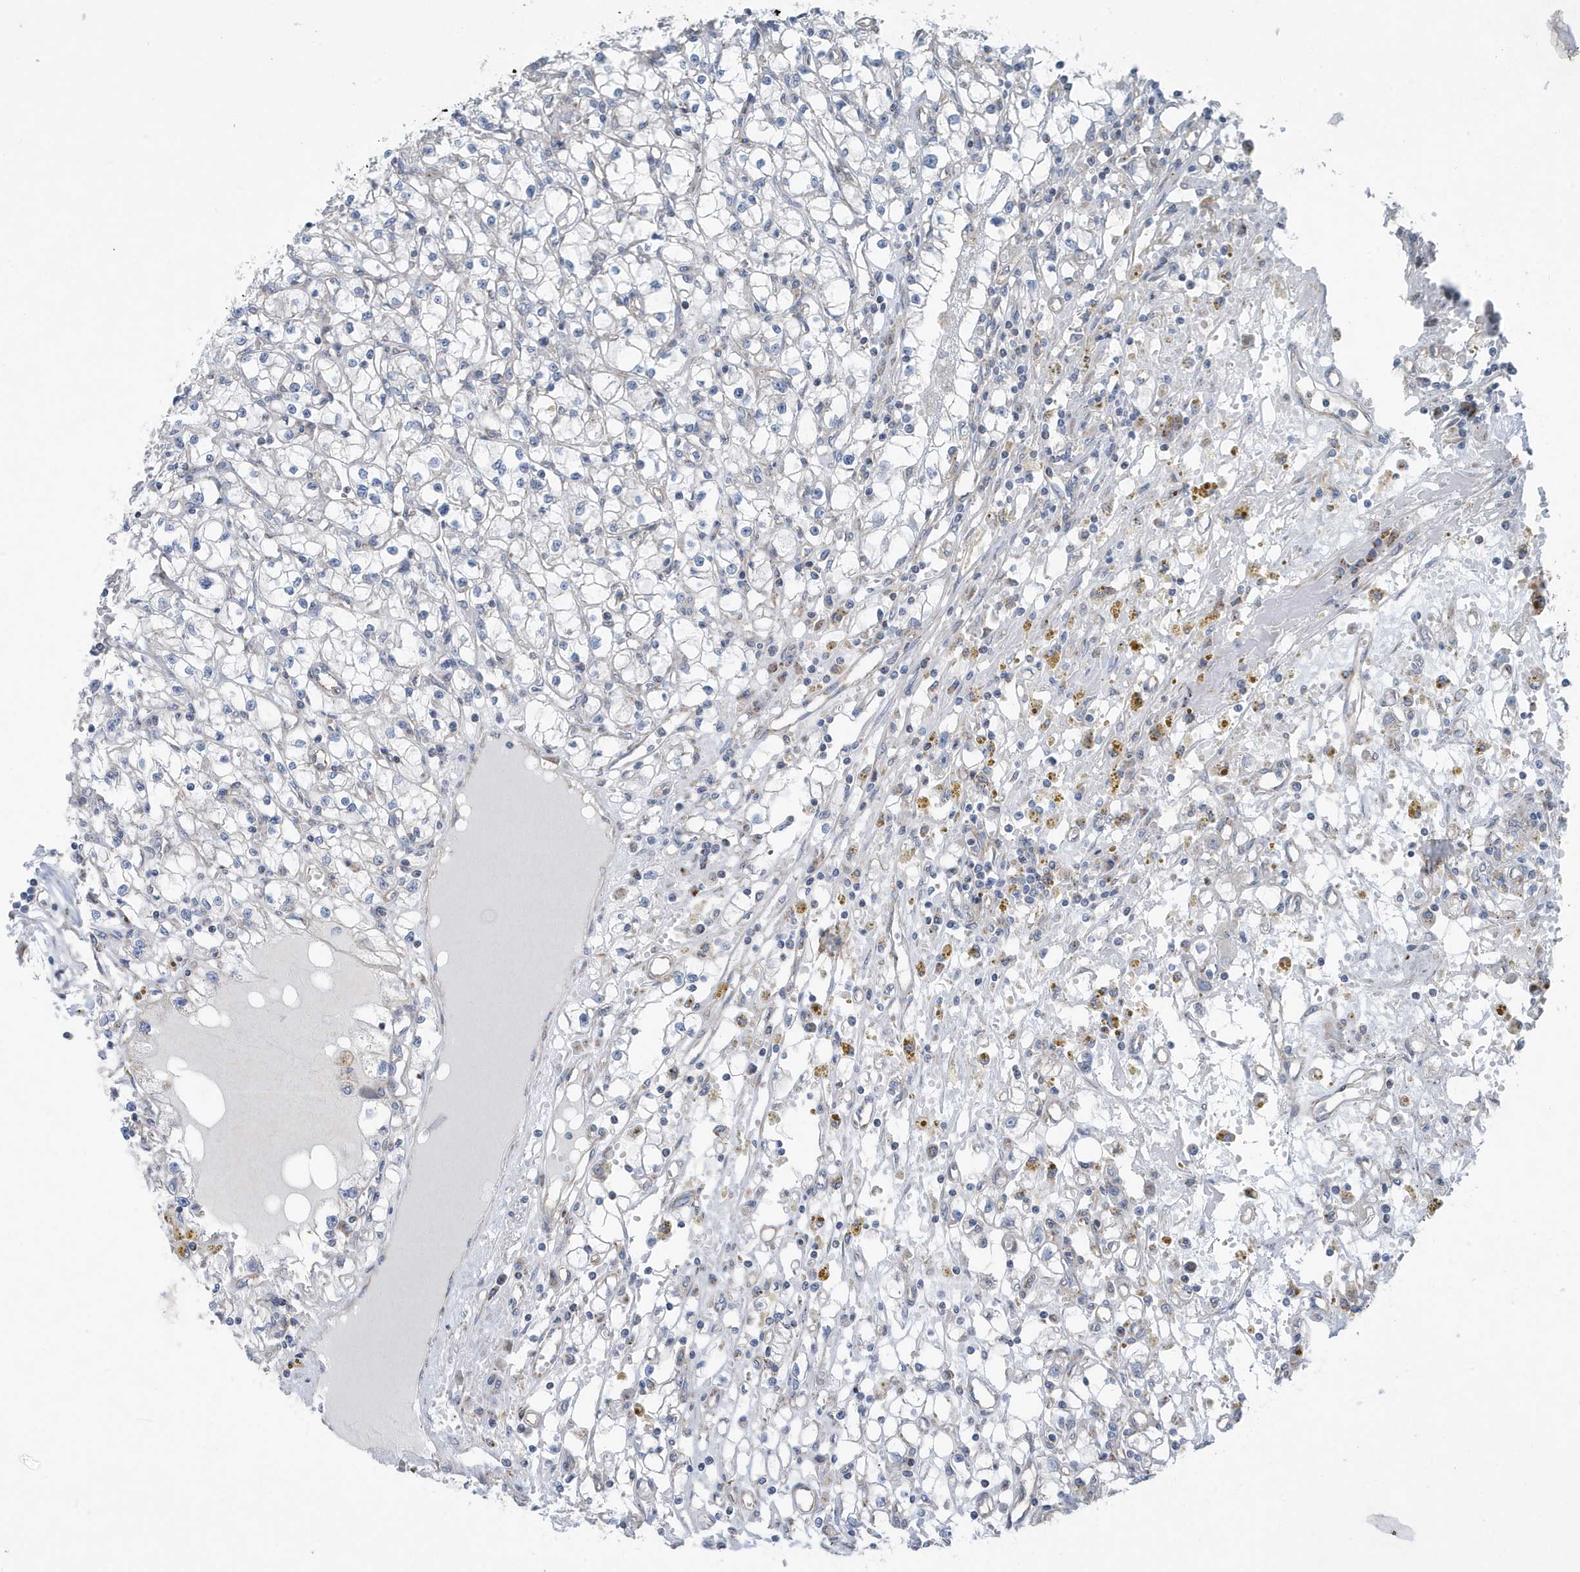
{"staining": {"intensity": "negative", "quantity": "none", "location": "none"}, "tissue": "renal cancer", "cell_type": "Tumor cells", "image_type": "cancer", "snomed": [{"axis": "morphology", "description": "Adenocarcinoma, NOS"}, {"axis": "topography", "description": "Kidney"}], "caption": "A micrograph of adenocarcinoma (renal) stained for a protein shows no brown staining in tumor cells.", "gene": "PPM1M", "patient": {"sex": "male", "age": 56}}